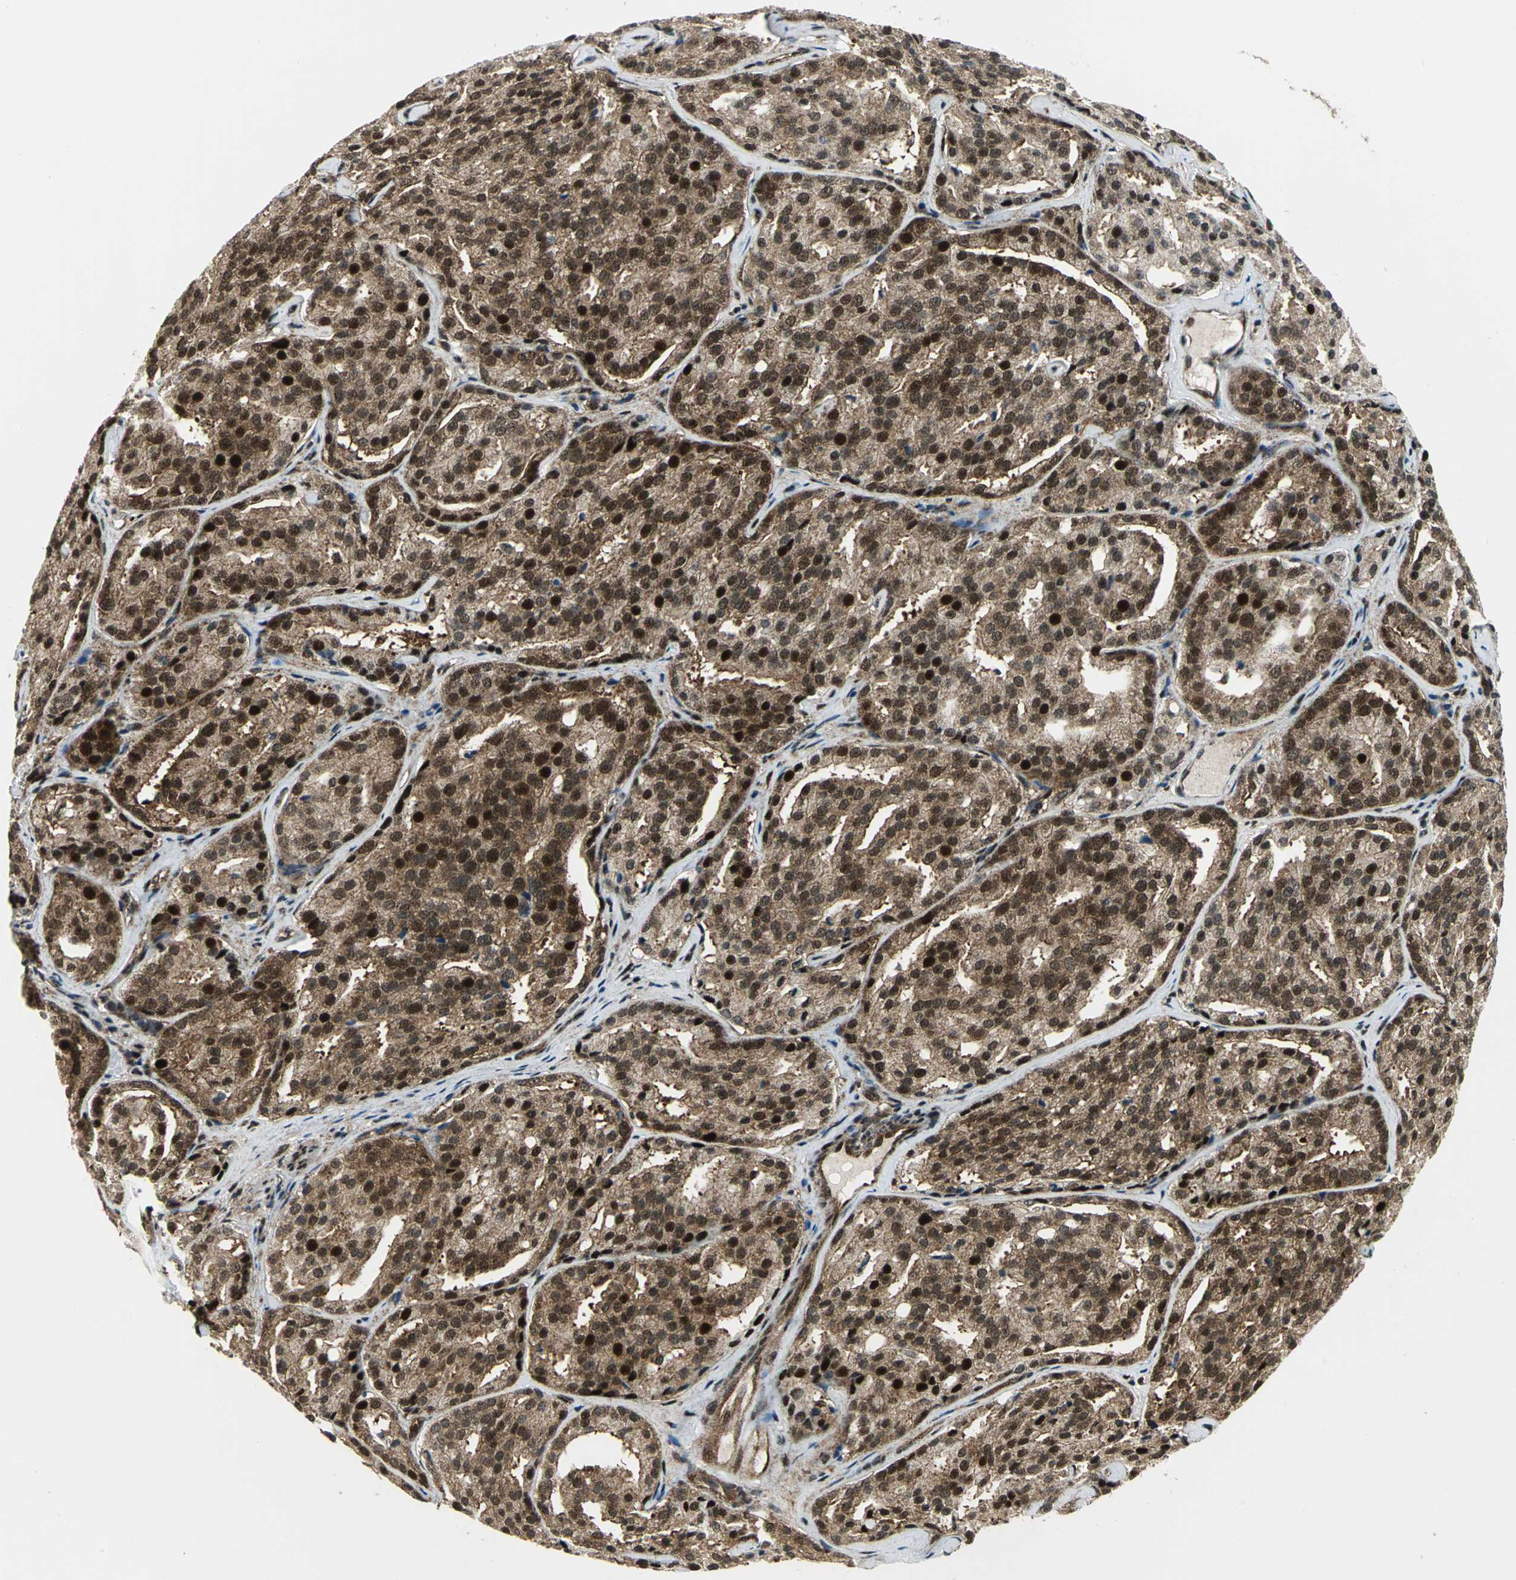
{"staining": {"intensity": "strong", "quantity": ">75%", "location": "cytoplasmic/membranous,nuclear"}, "tissue": "prostate cancer", "cell_type": "Tumor cells", "image_type": "cancer", "snomed": [{"axis": "morphology", "description": "Adenocarcinoma, High grade"}, {"axis": "topography", "description": "Prostate"}], "caption": "An image of prostate cancer stained for a protein displays strong cytoplasmic/membranous and nuclear brown staining in tumor cells.", "gene": "COPS5", "patient": {"sex": "male", "age": 64}}